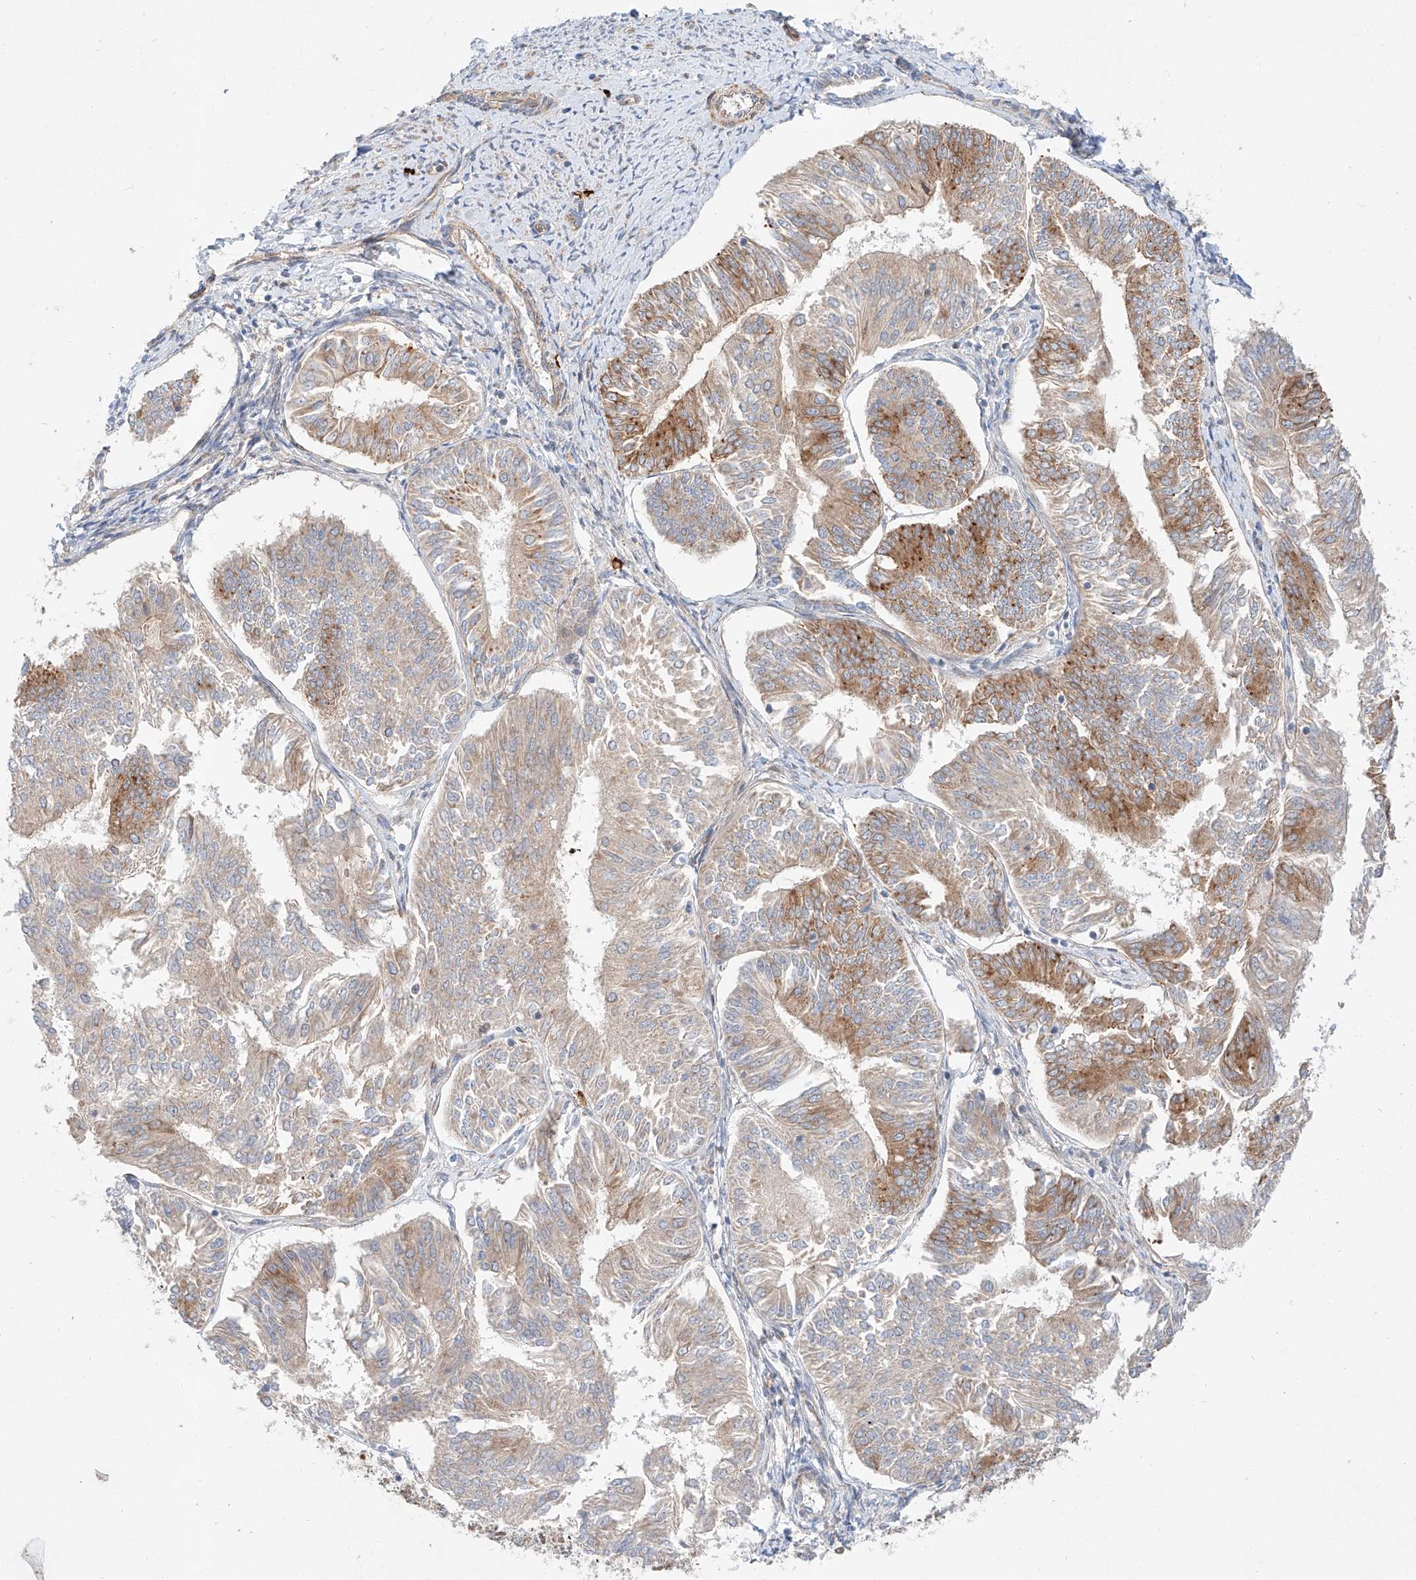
{"staining": {"intensity": "moderate", "quantity": "25%-75%", "location": "cytoplasmic/membranous"}, "tissue": "endometrial cancer", "cell_type": "Tumor cells", "image_type": "cancer", "snomed": [{"axis": "morphology", "description": "Adenocarcinoma, NOS"}, {"axis": "topography", "description": "Endometrium"}], "caption": "Immunohistochemical staining of endometrial cancer displays medium levels of moderate cytoplasmic/membranous protein expression in approximately 25%-75% of tumor cells.", "gene": "MINDY4", "patient": {"sex": "female", "age": 58}}